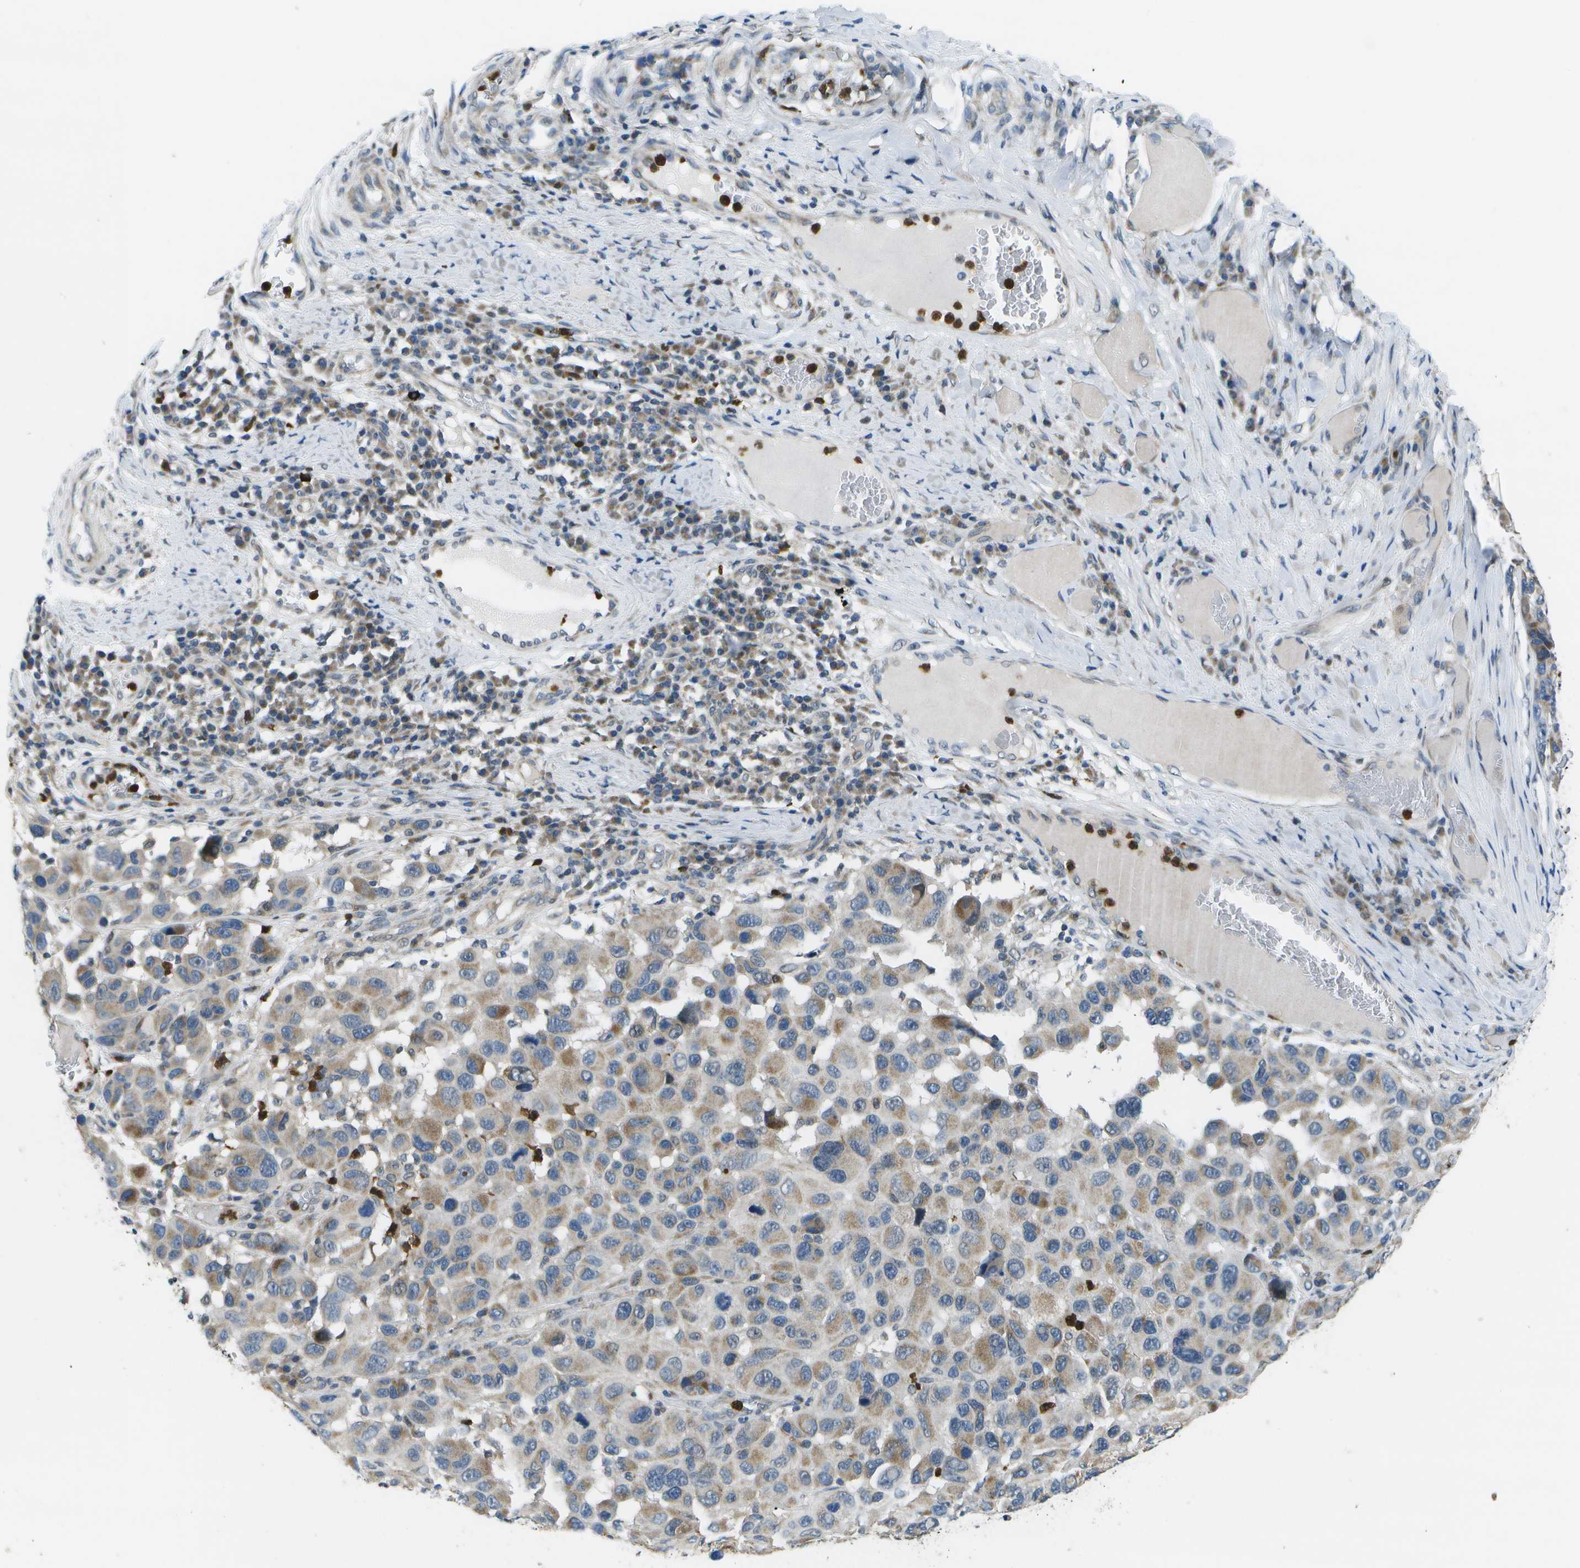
{"staining": {"intensity": "moderate", "quantity": "<25%", "location": "cytoplasmic/membranous"}, "tissue": "melanoma", "cell_type": "Tumor cells", "image_type": "cancer", "snomed": [{"axis": "morphology", "description": "Malignant melanoma, NOS"}, {"axis": "topography", "description": "Skin"}], "caption": "Human melanoma stained with a protein marker demonstrates moderate staining in tumor cells.", "gene": "GALNT15", "patient": {"sex": "male", "age": 53}}